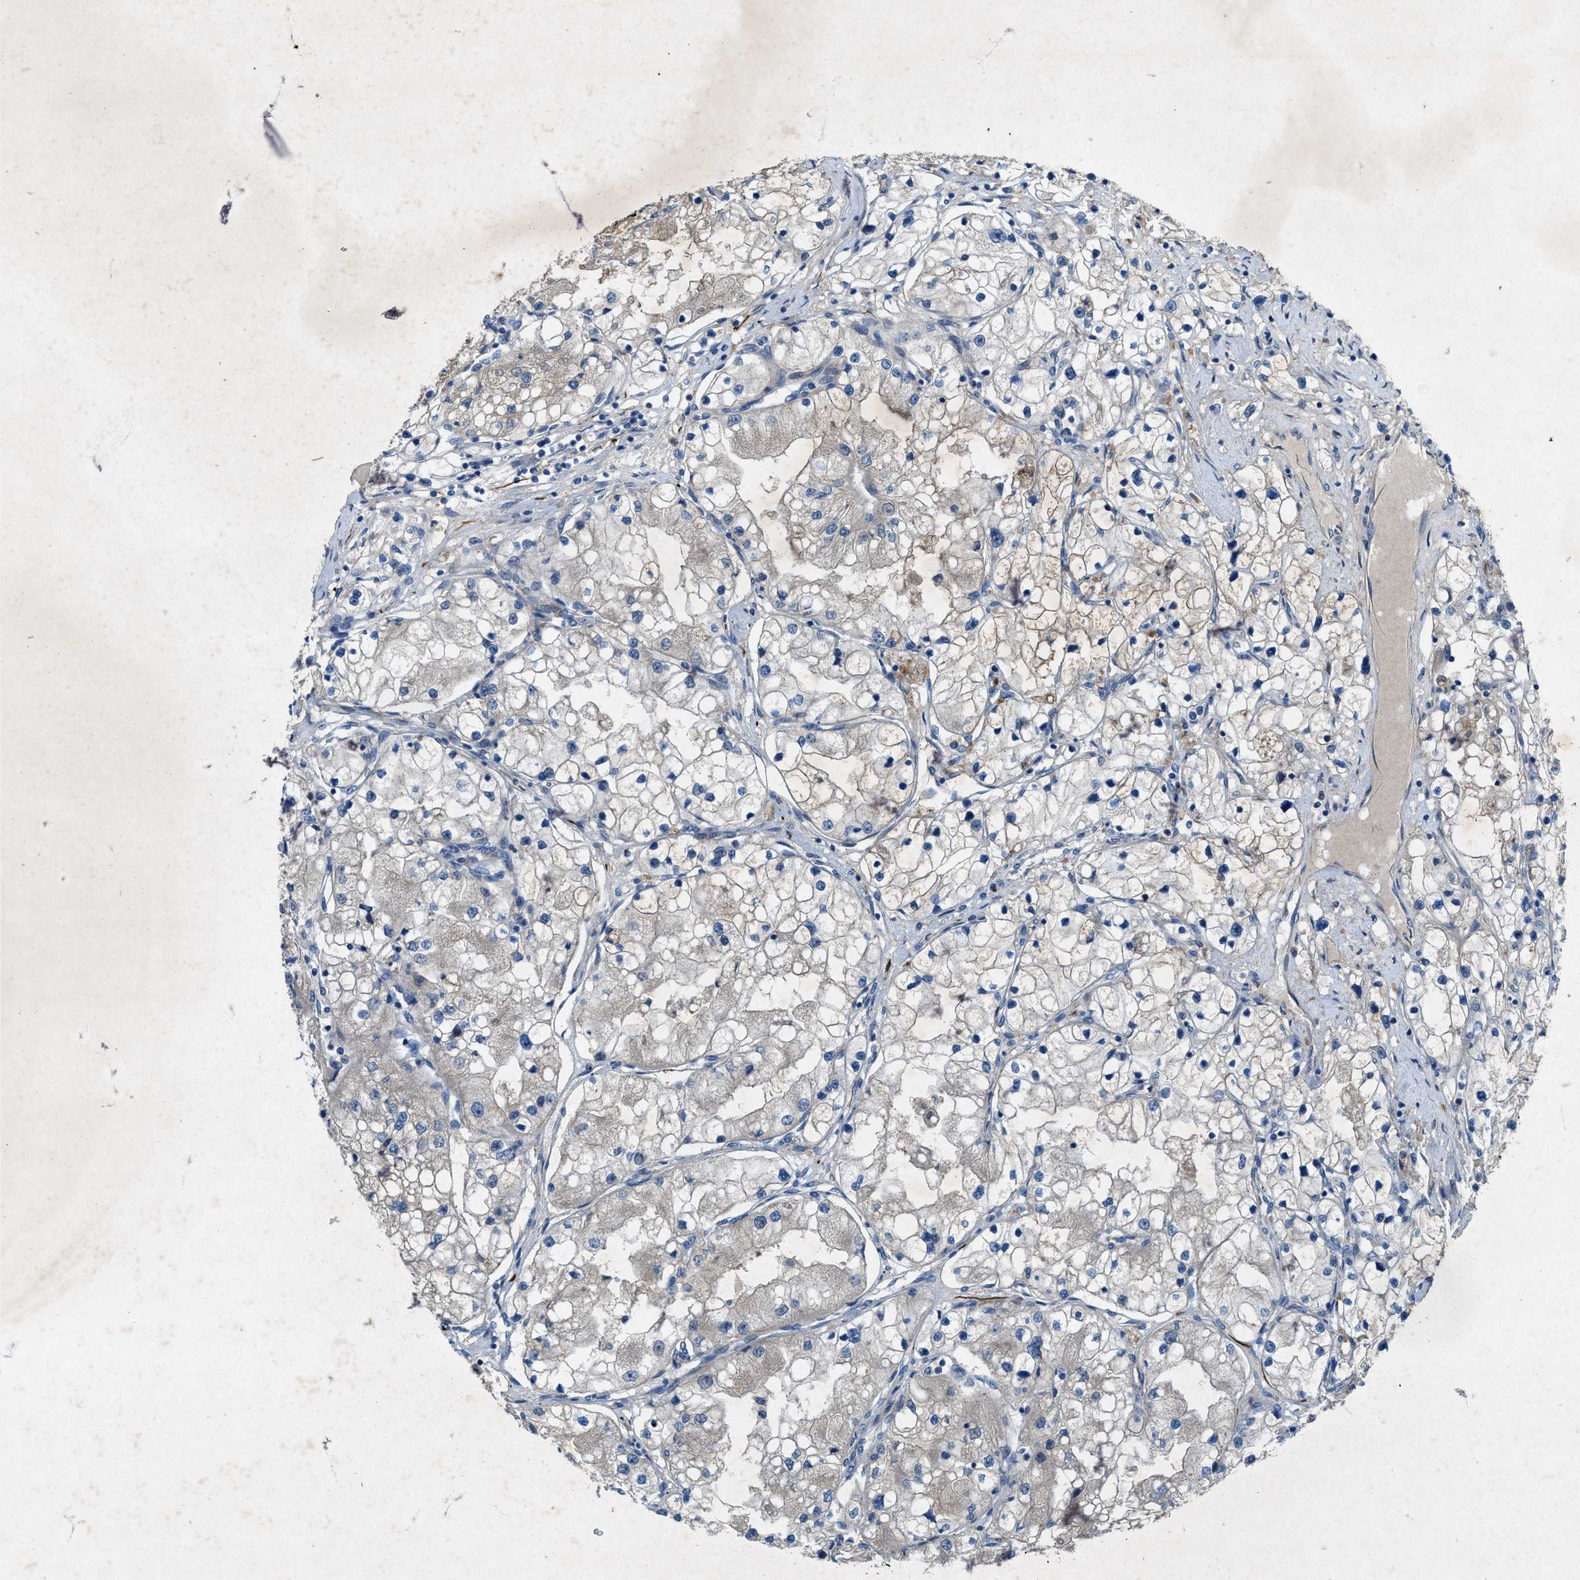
{"staining": {"intensity": "weak", "quantity": "<25%", "location": "cytoplasmic/membranous"}, "tissue": "renal cancer", "cell_type": "Tumor cells", "image_type": "cancer", "snomed": [{"axis": "morphology", "description": "Adenocarcinoma, NOS"}, {"axis": "topography", "description": "Kidney"}], "caption": "IHC image of neoplastic tissue: human renal cancer (adenocarcinoma) stained with DAB (3,3'-diaminobenzidine) reveals no significant protein positivity in tumor cells.", "gene": "URGCP", "patient": {"sex": "male", "age": 68}}